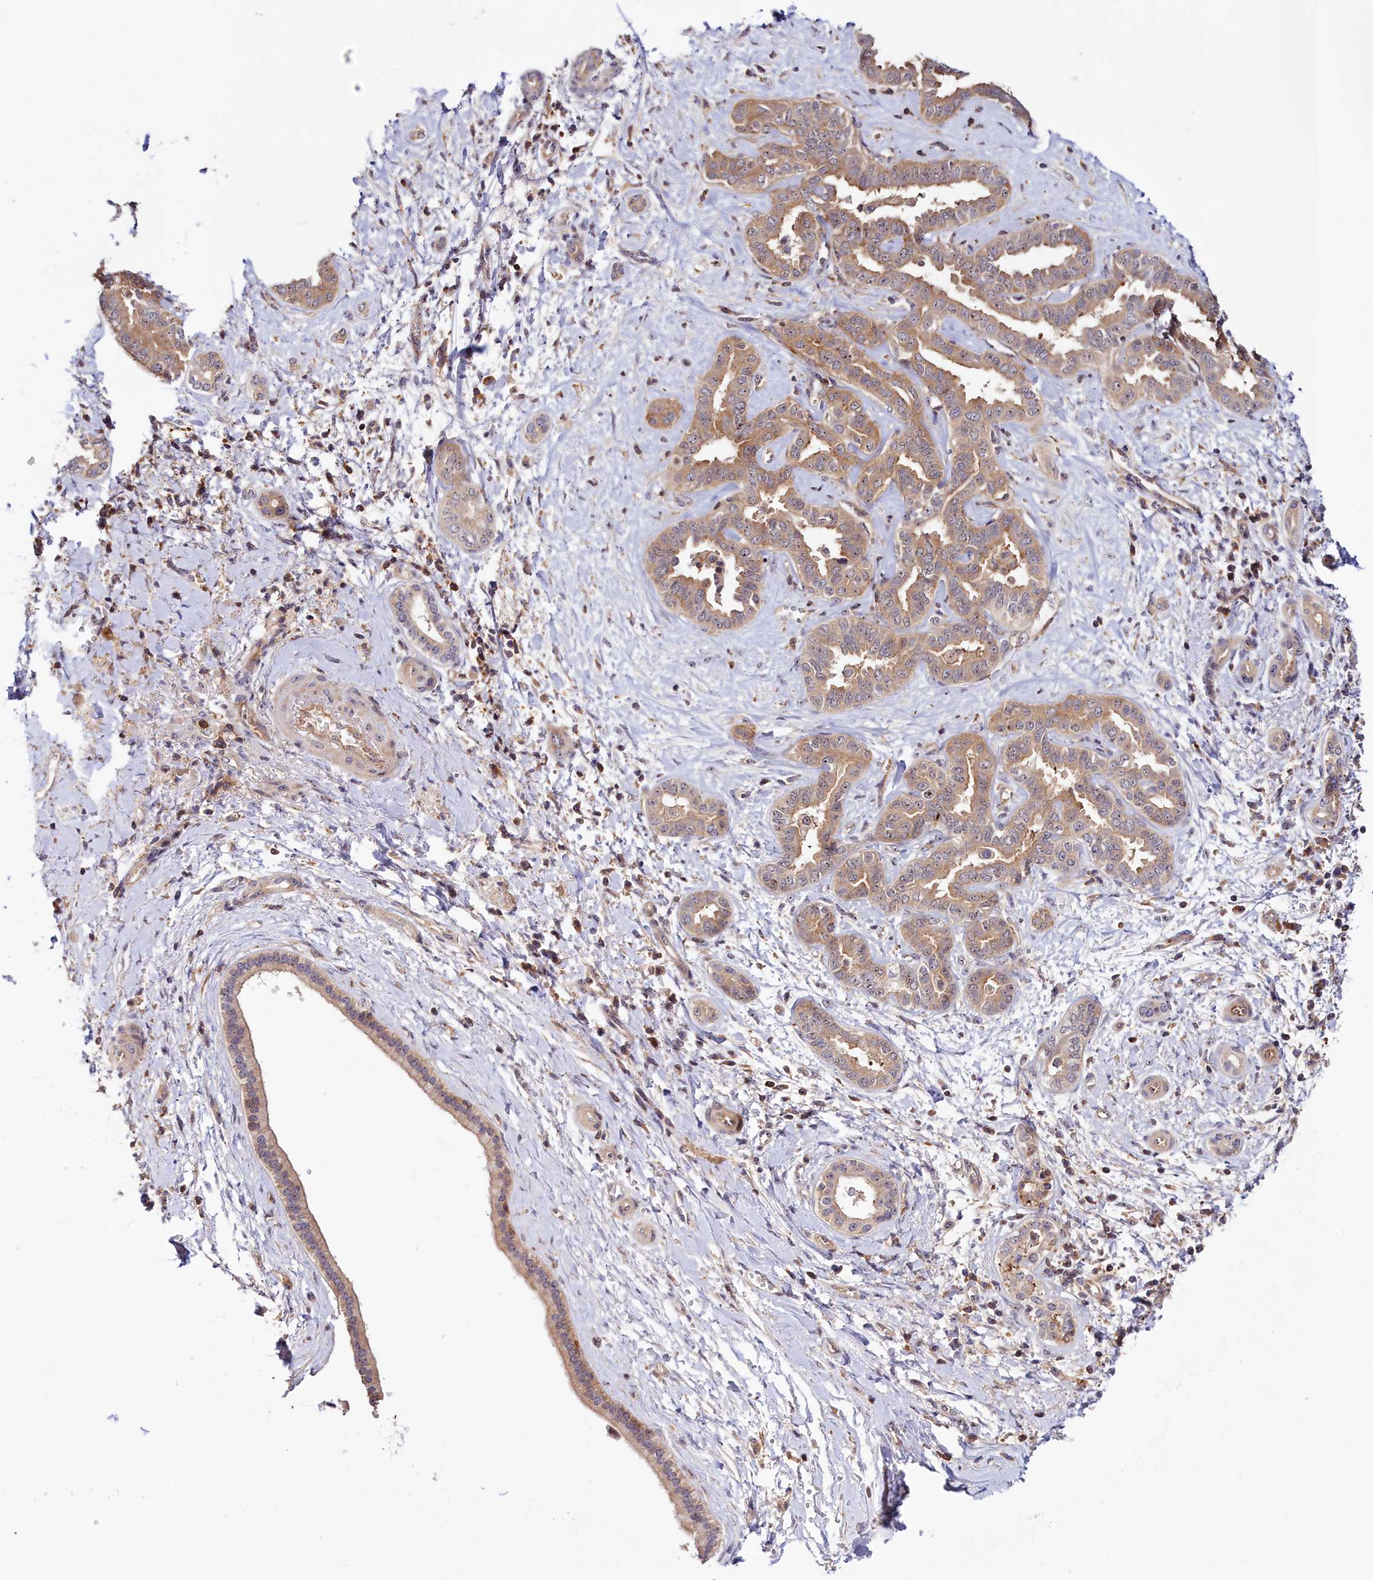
{"staining": {"intensity": "moderate", "quantity": ">75%", "location": "cytoplasmic/membranous,nuclear"}, "tissue": "liver cancer", "cell_type": "Tumor cells", "image_type": "cancer", "snomed": [{"axis": "morphology", "description": "Cholangiocarcinoma"}, {"axis": "topography", "description": "Liver"}], "caption": "Immunohistochemical staining of human liver cancer demonstrates medium levels of moderate cytoplasmic/membranous and nuclear expression in about >75% of tumor cells.", "gene": "NEURL4", "patient": {"sex": "female", "age": 77}}